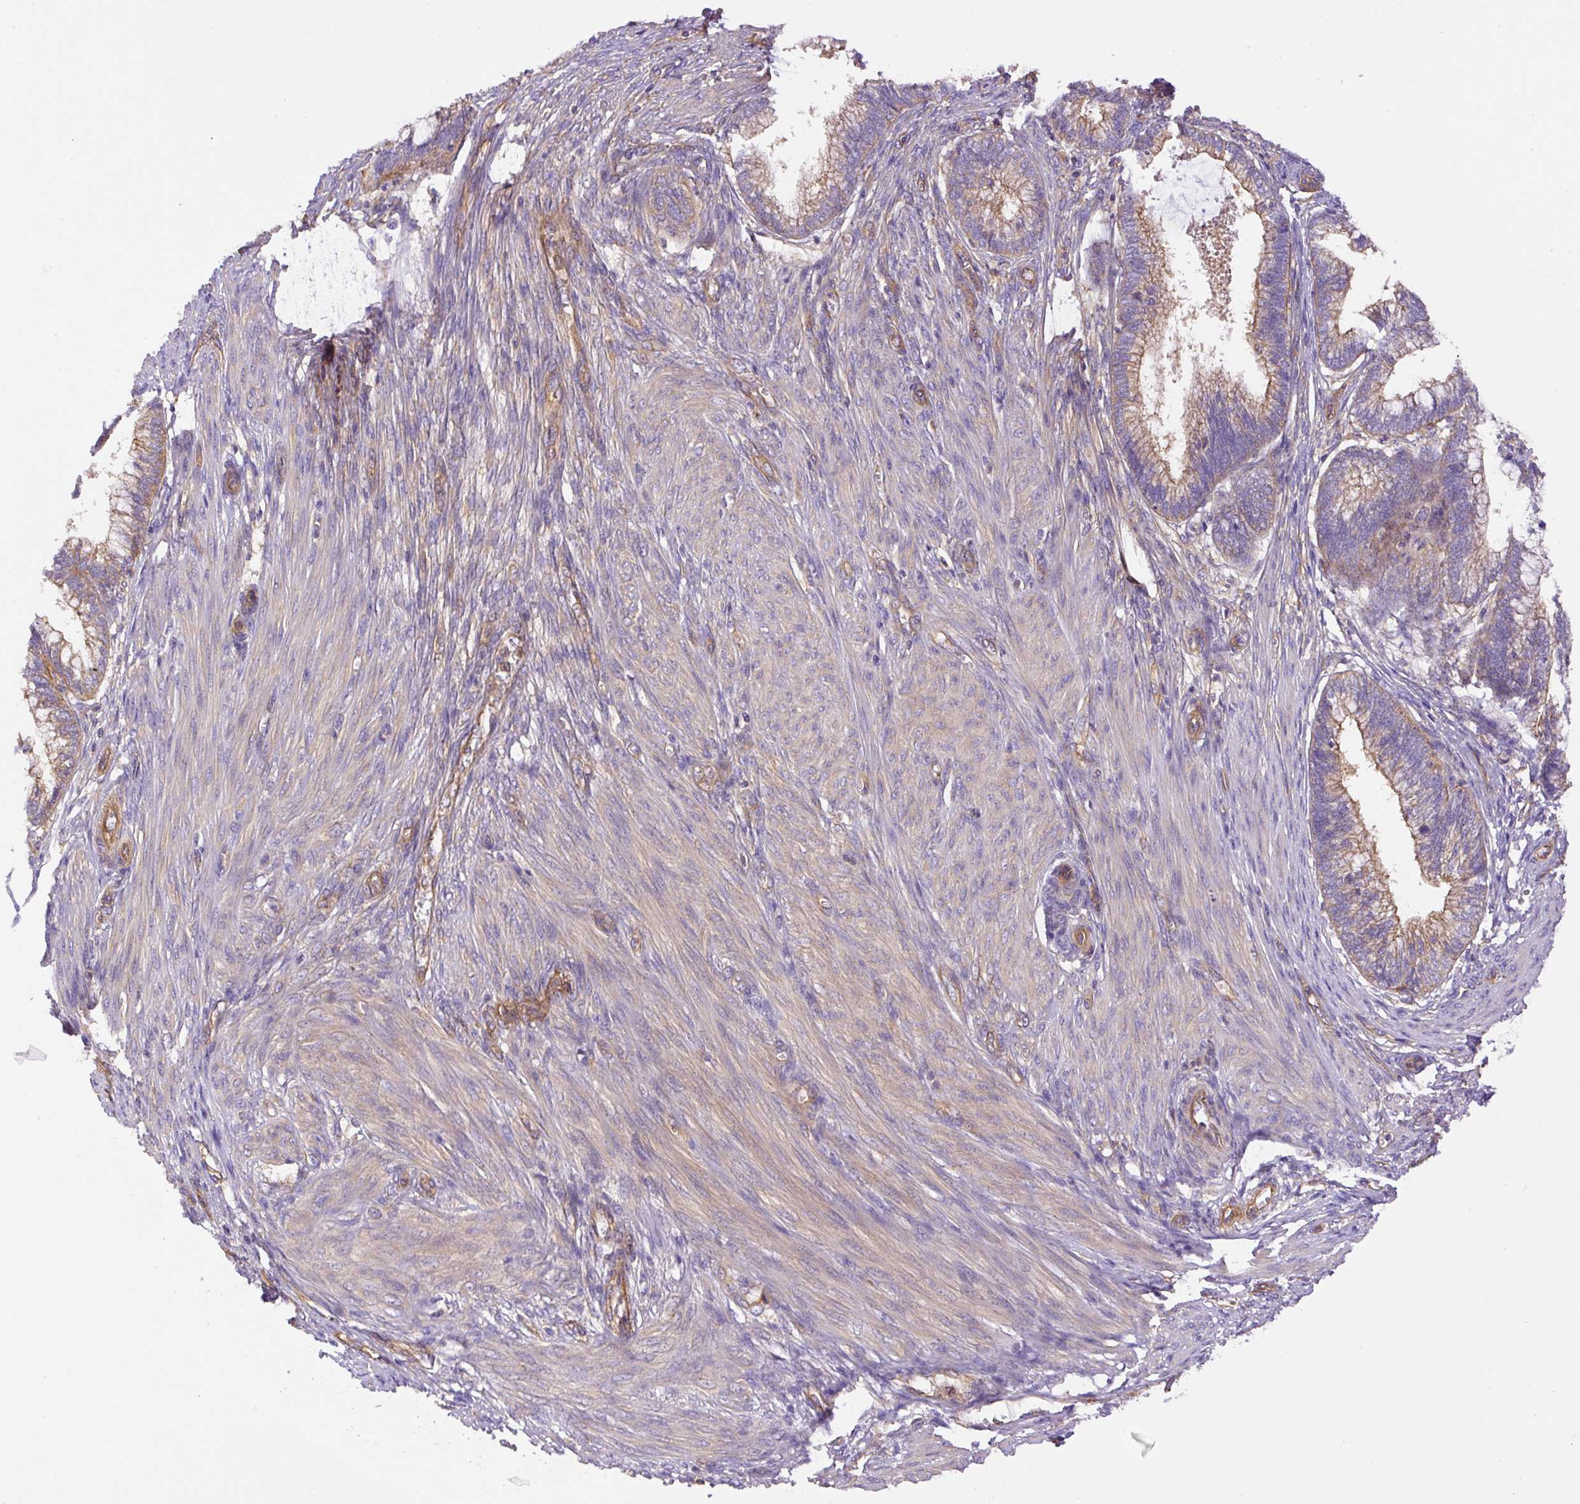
{"staining": {"intensity": "weak", "quantity": "25%-75%", "location": "cytoplasmic/membranous"}, "tissue": "cervical cancer", "cell_type": "Tumor cells", "image_type": "cancer", "snomed": [{"axis": "morphology", "description": "Adenocarcinoma, NOS"}, {"axis": "topography", "description": "Cervix"}], "caption": "Tumor cells display low levels of weak cytoplasmic/membranous positivity in about 25%-75% of cells in adenocarcinoma (cervical). Ihc stains the protein of interest in brown and the nuclei are stained blue.", "gene": "DCTN1", "patient": {"sex": "female", "age": 44}}